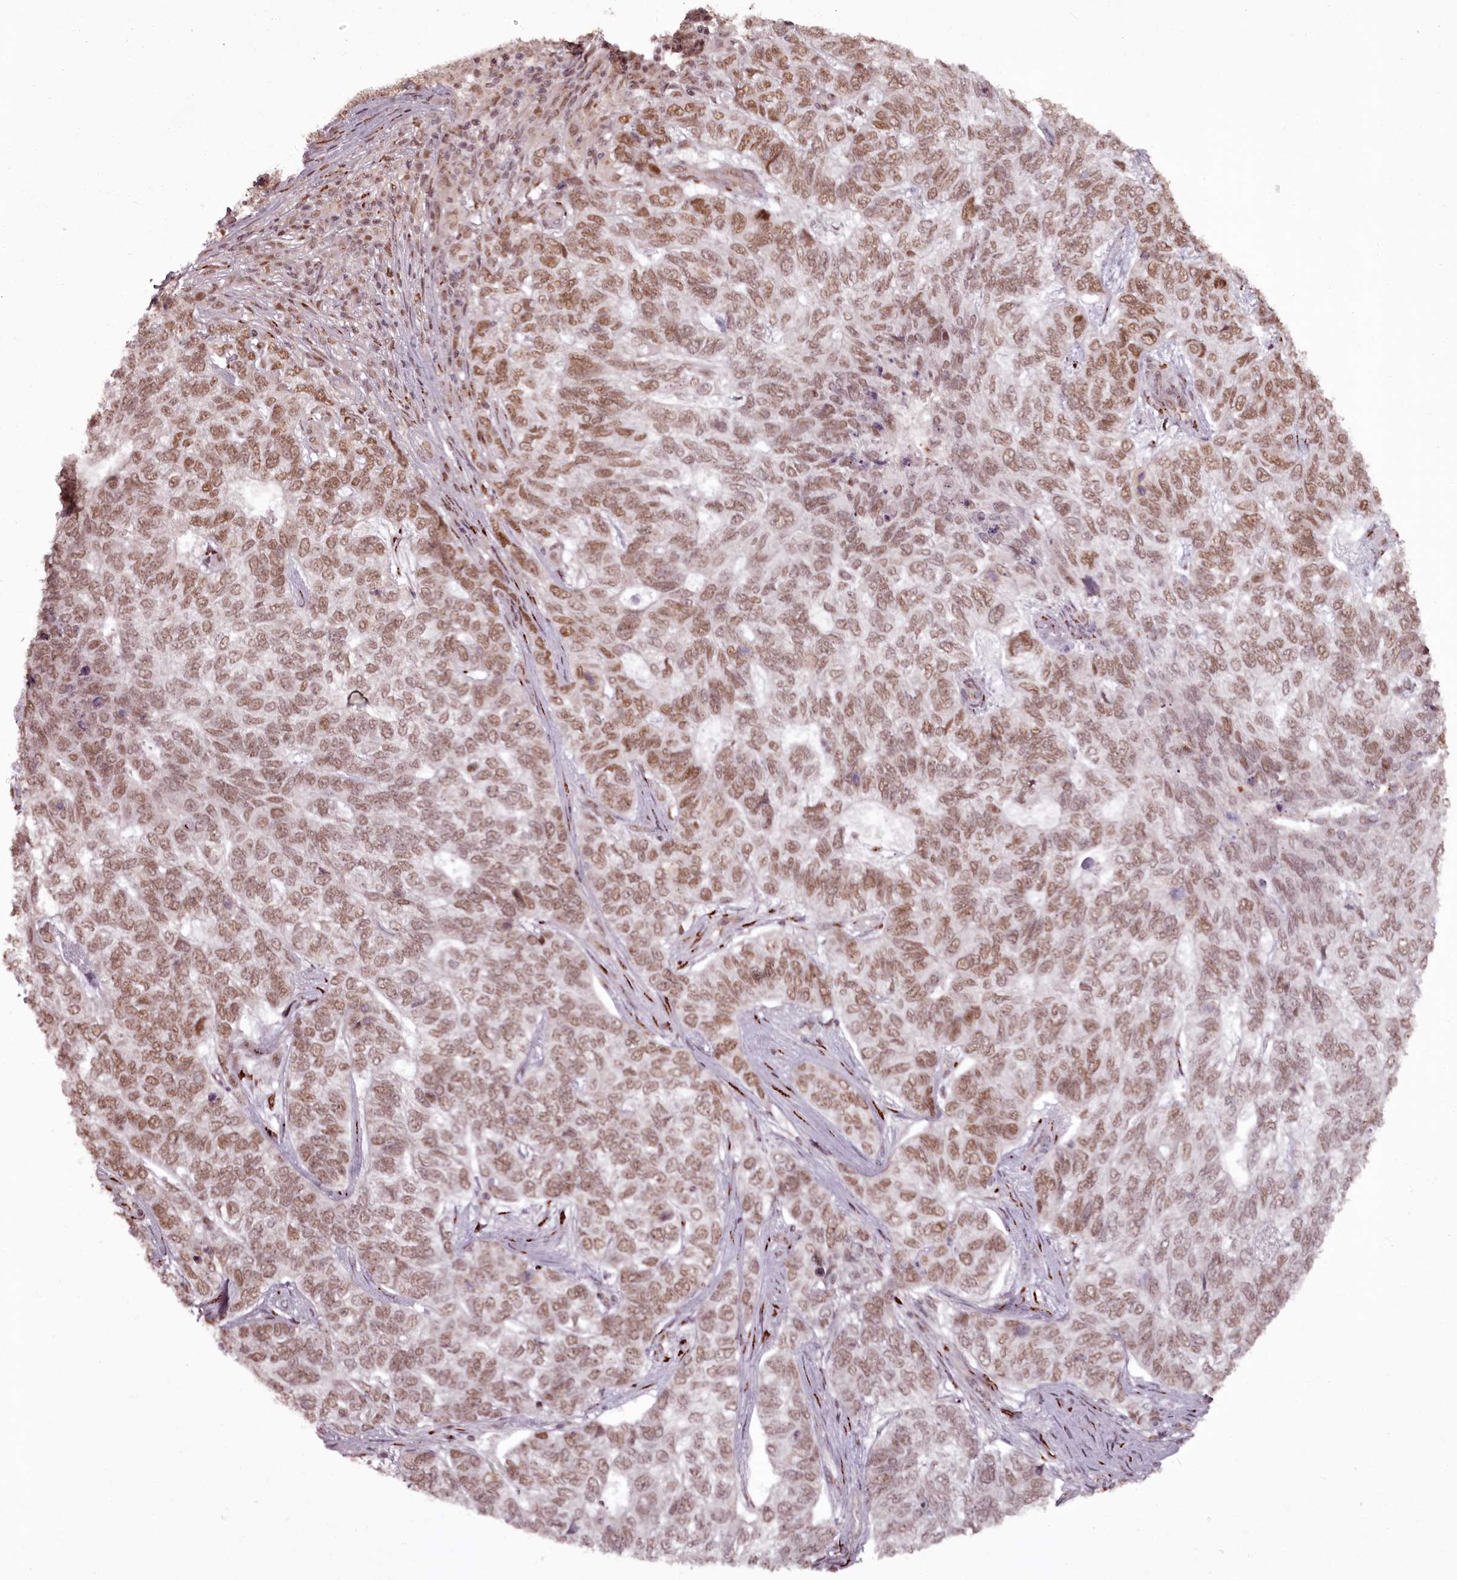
{"staining": {"intensity": "moderate", "quantity": "25%-75%", "location": "nuclear"}, "tissue": "skin cancer", "cell_type": "Tumor cells", "image_type": "cancer", "snomed": [{"axis": "morphology", "description": "Basal cell carcinoma"}, {"axis": "topography", "description": "Skin"}], "caption": "The photomicrograph demonstrates staining of skin cancer, revealing moderate nuclear protein staining (brown color) within tumor cells.", "gene": "CEP83", "patient": {"sex": "female", "age": 65}}